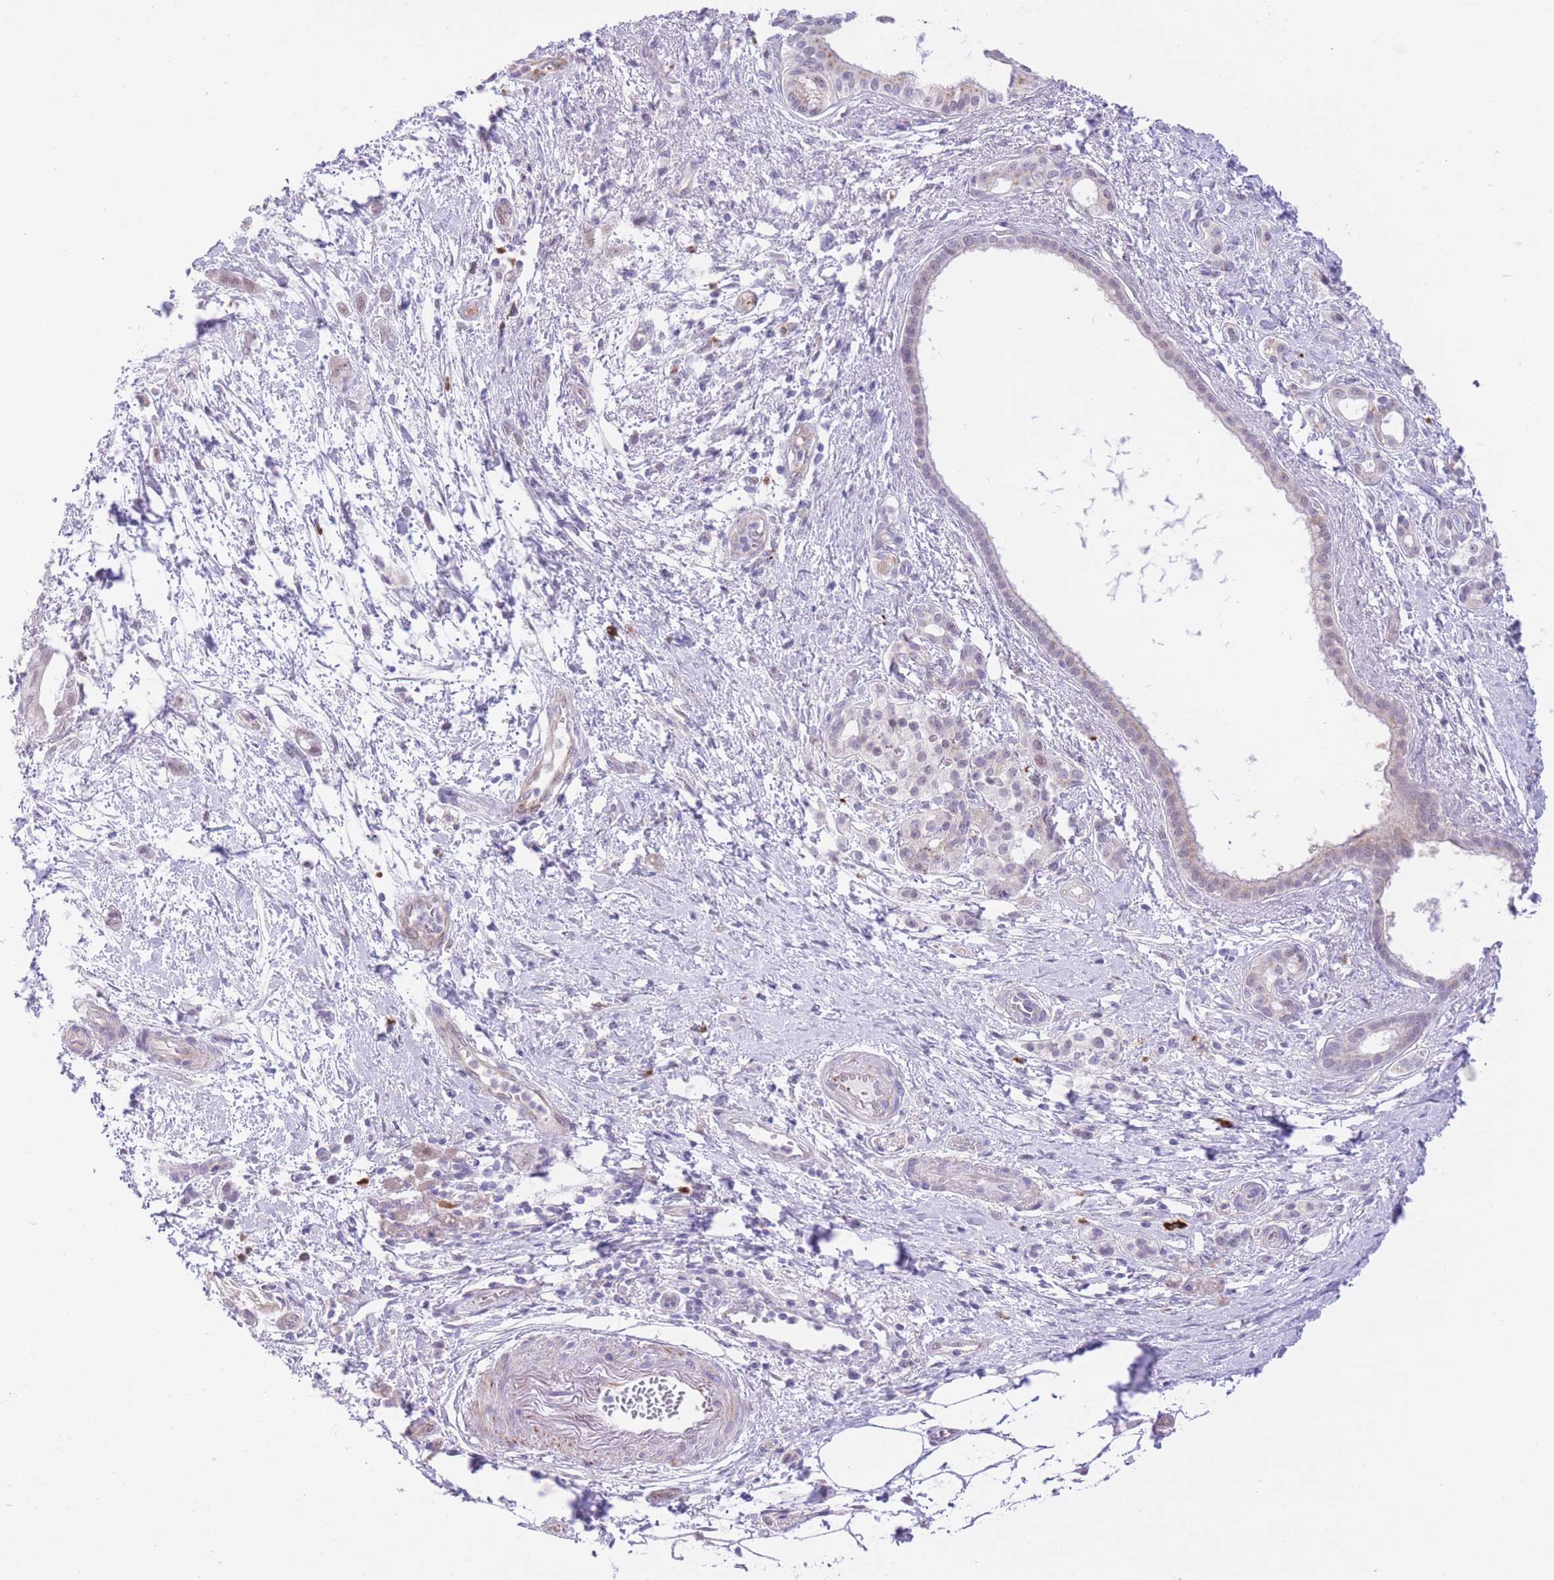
{"staining": {"intensity": "weak", "quantity": "25%-75%", "location": "nuclear"}, "tissue": "pancreatic cancer", "cell_type": "Tumor cells", "image_type": "cancer", "snomed": [{"axis": "morphology", "description": "Adenocarcinoma, NOS"}, {"axis": "topography", "description": "Pancreas"}], "caption": "Protein expression analysis of human pancreatic cancer reveals weak nuclear staining in about 25%-75% of tumor cells. The staining was performed using DAB (3,3'-diaminobenzidine), with brown indicating positive protein expression. Nuclei are stained blue with hematoxylin.", "gene": "MEIOSIN", "patient": {"sex": "male", "age": 71}}